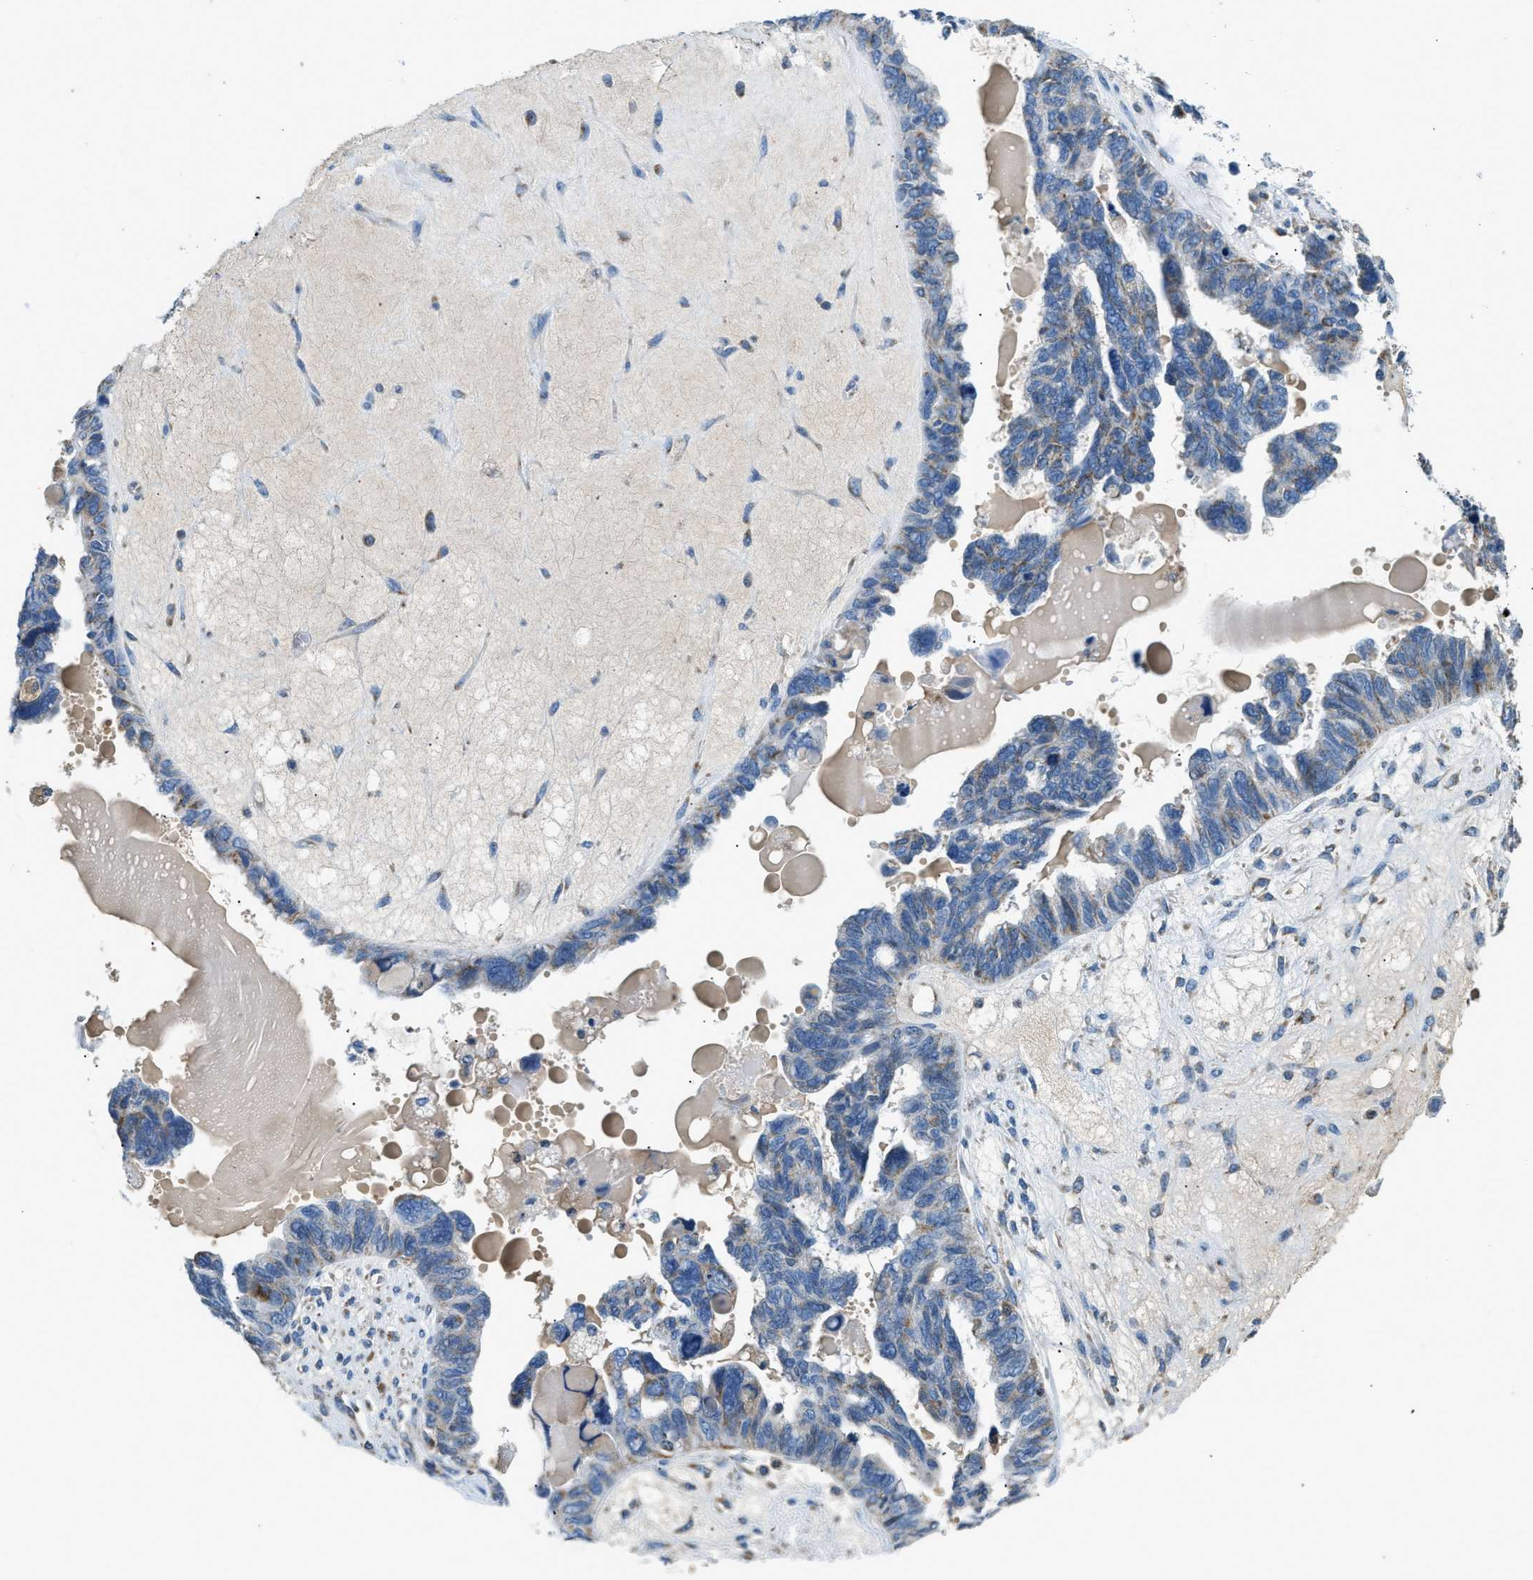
{"staining": {"intensity": "moderate", "quantity": "<25%", "location": "cytoplasmic/membranous"}, "tissue": "ovarian cancer", "cell_type": "Tumor cells", "image_type": "cancer", "snomed": [{"axis": "morphology", "description": "Cystadenocarcinoma, serous, NOS"}, {"axis": "topography", "description": "Ovary"}], "caption": "Human ovarian cancer (serous cystadenocarcinoma) stained with a brown dye demonstrates moderate cytoplasmic/membranous positive staining in approximately <25% of tumor cells.", "gene": "ACADVL", "patient": {"sex": "female", "age": 79}}